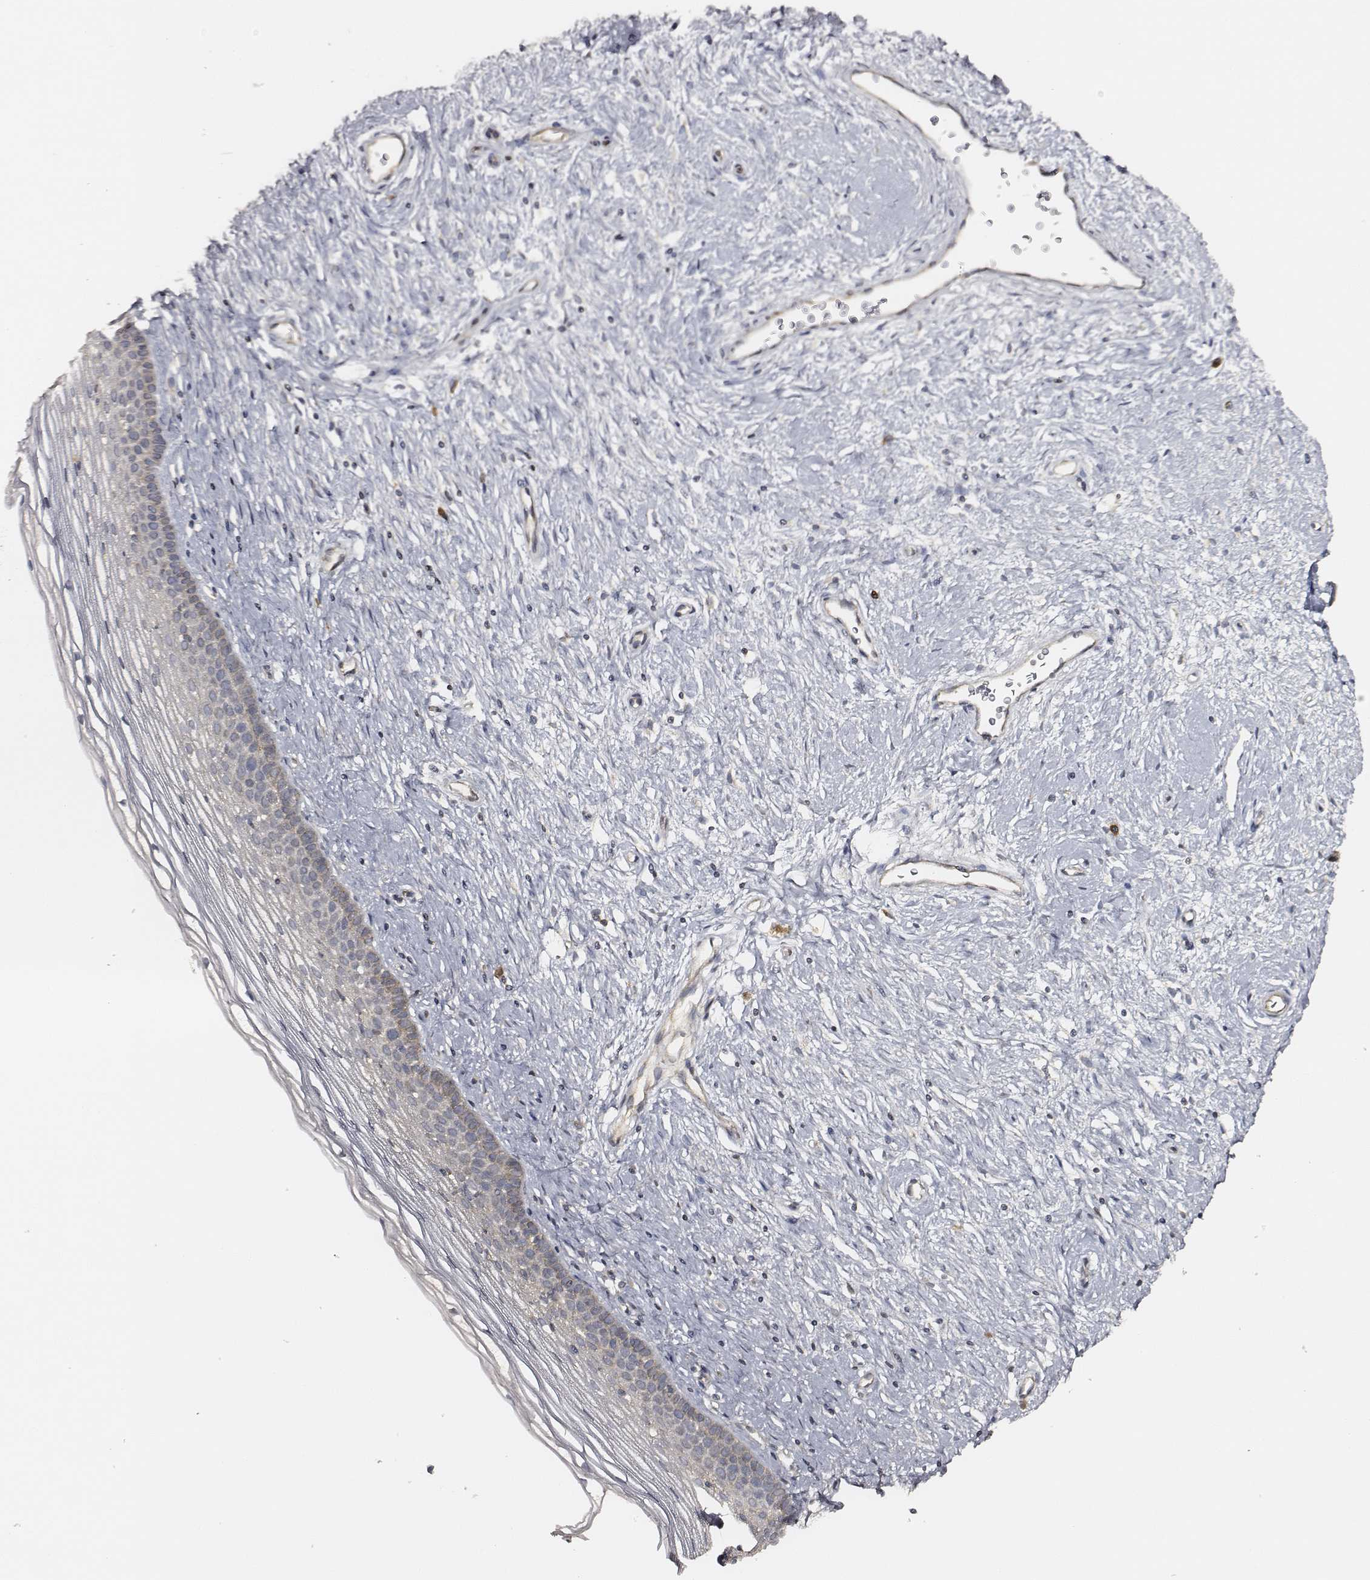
{"staining": {"intensity": "moderate", "quantity": ">75%", "location": "cytoplasmic/membranous"}, "tissue": "cervix", "cell_type": "Glandular cells", "image_type": "normal", "snomed": [{"axis": "morphology", "description": "Normal tissue, NOS"}, {"axis": "topography", "description": "Cervix"}], "caption": "Approximately >75% of glandular cells in normal cervix demonstrate moderate cytoplasmic/membranous protein expression as visualized by brown immunohistochemical staining.", "gene": "CARS1", "patient": {"sex": "female", "age": 39}}